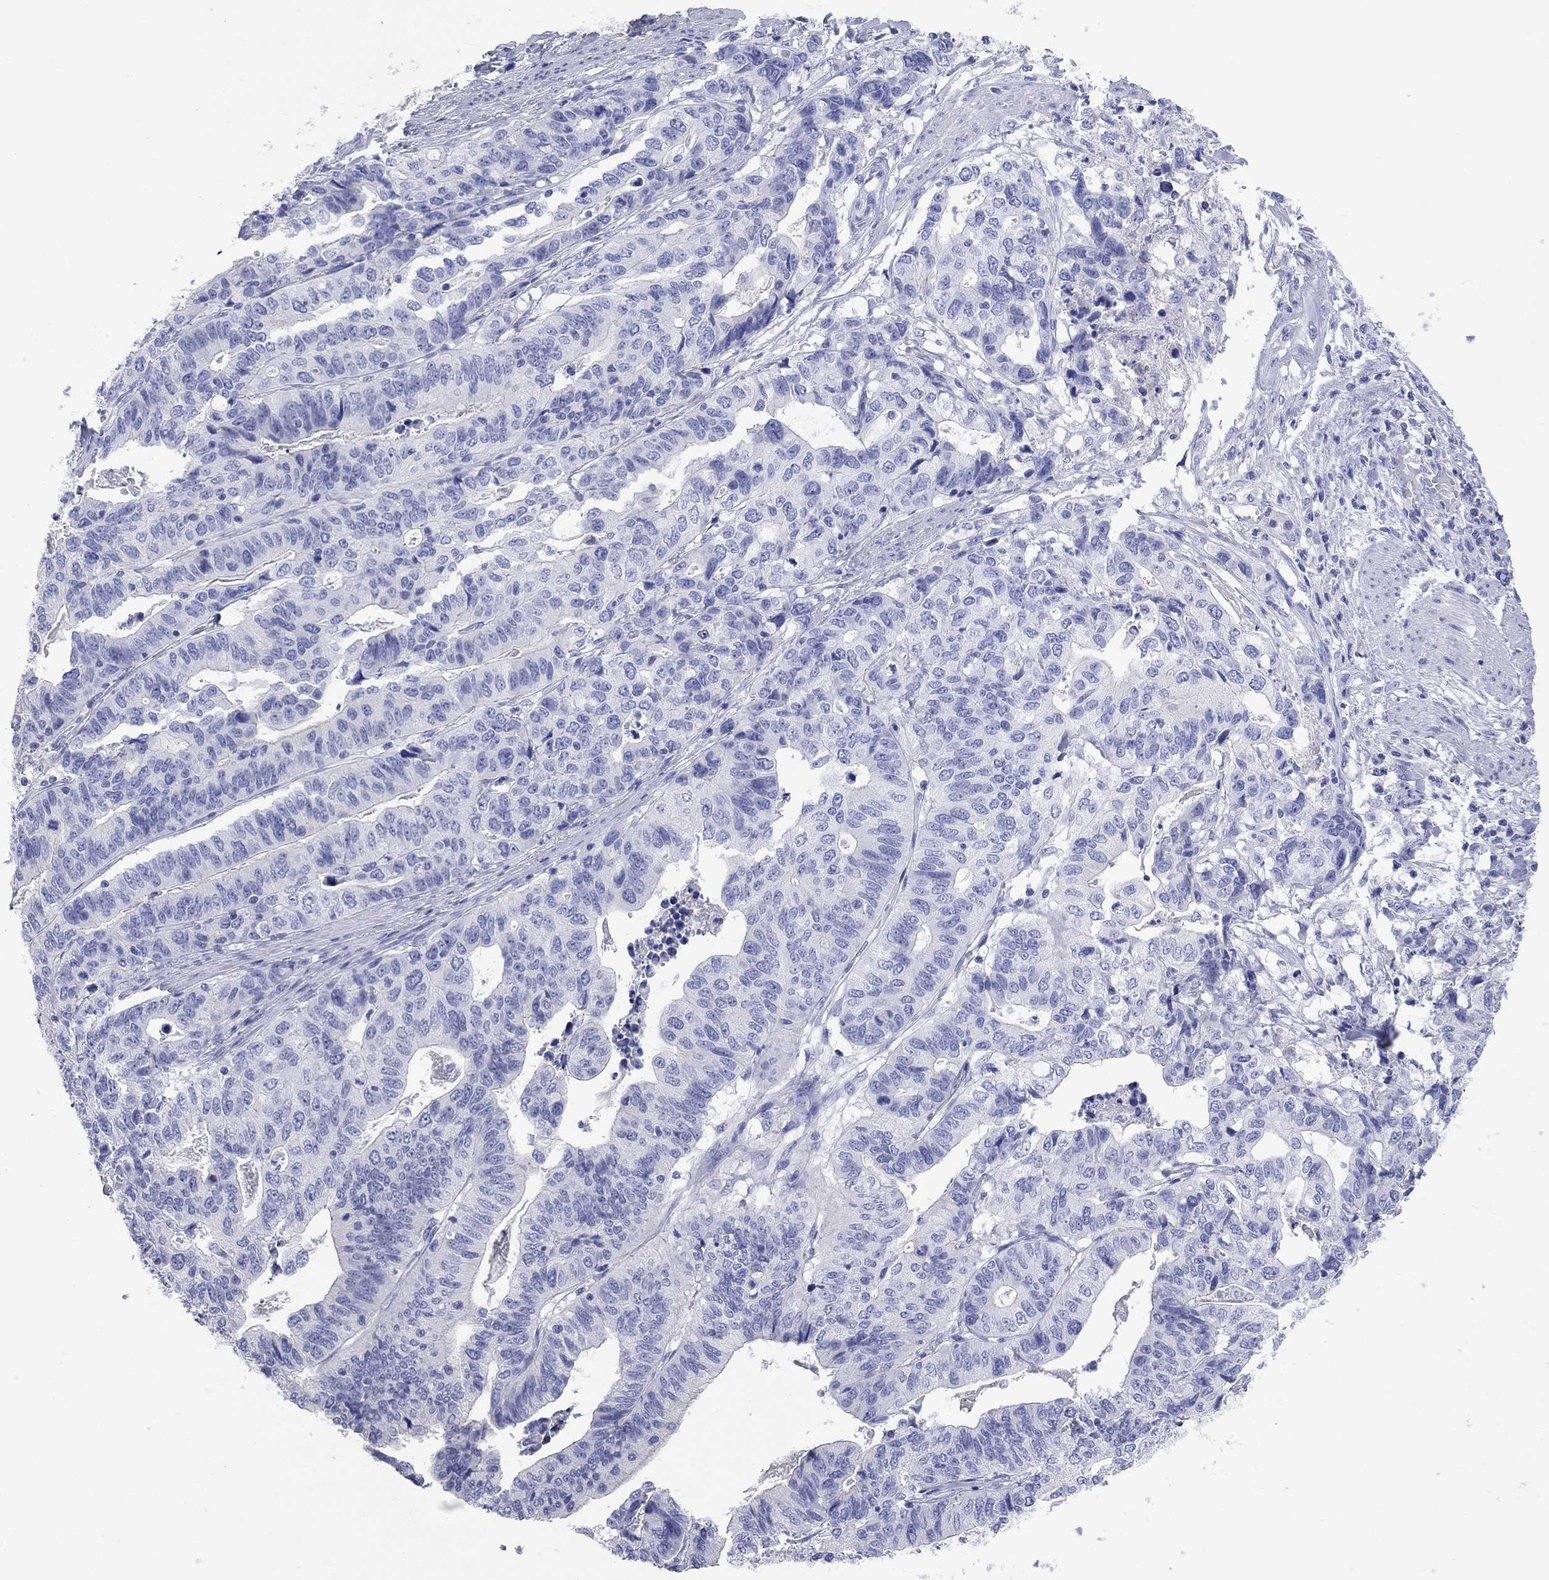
{"staining": {"intensity": "negative", "quantity": "none", "location": "none"}, "tissue": "stomach cancer", "cell_type": "Tumor cells", "image_type": "cancer", "snomed": [{"axis": "morphology", "description": "Adenocarcinoma, NOS"}, {"axis": "topography", "description": "Stomach, upper"}], "caption": "Tumor cells are negative for protein expression in human stomach adenocarcinoma.", "gene": "AOX1", "patient": {"sex": "female", "age": 67}}